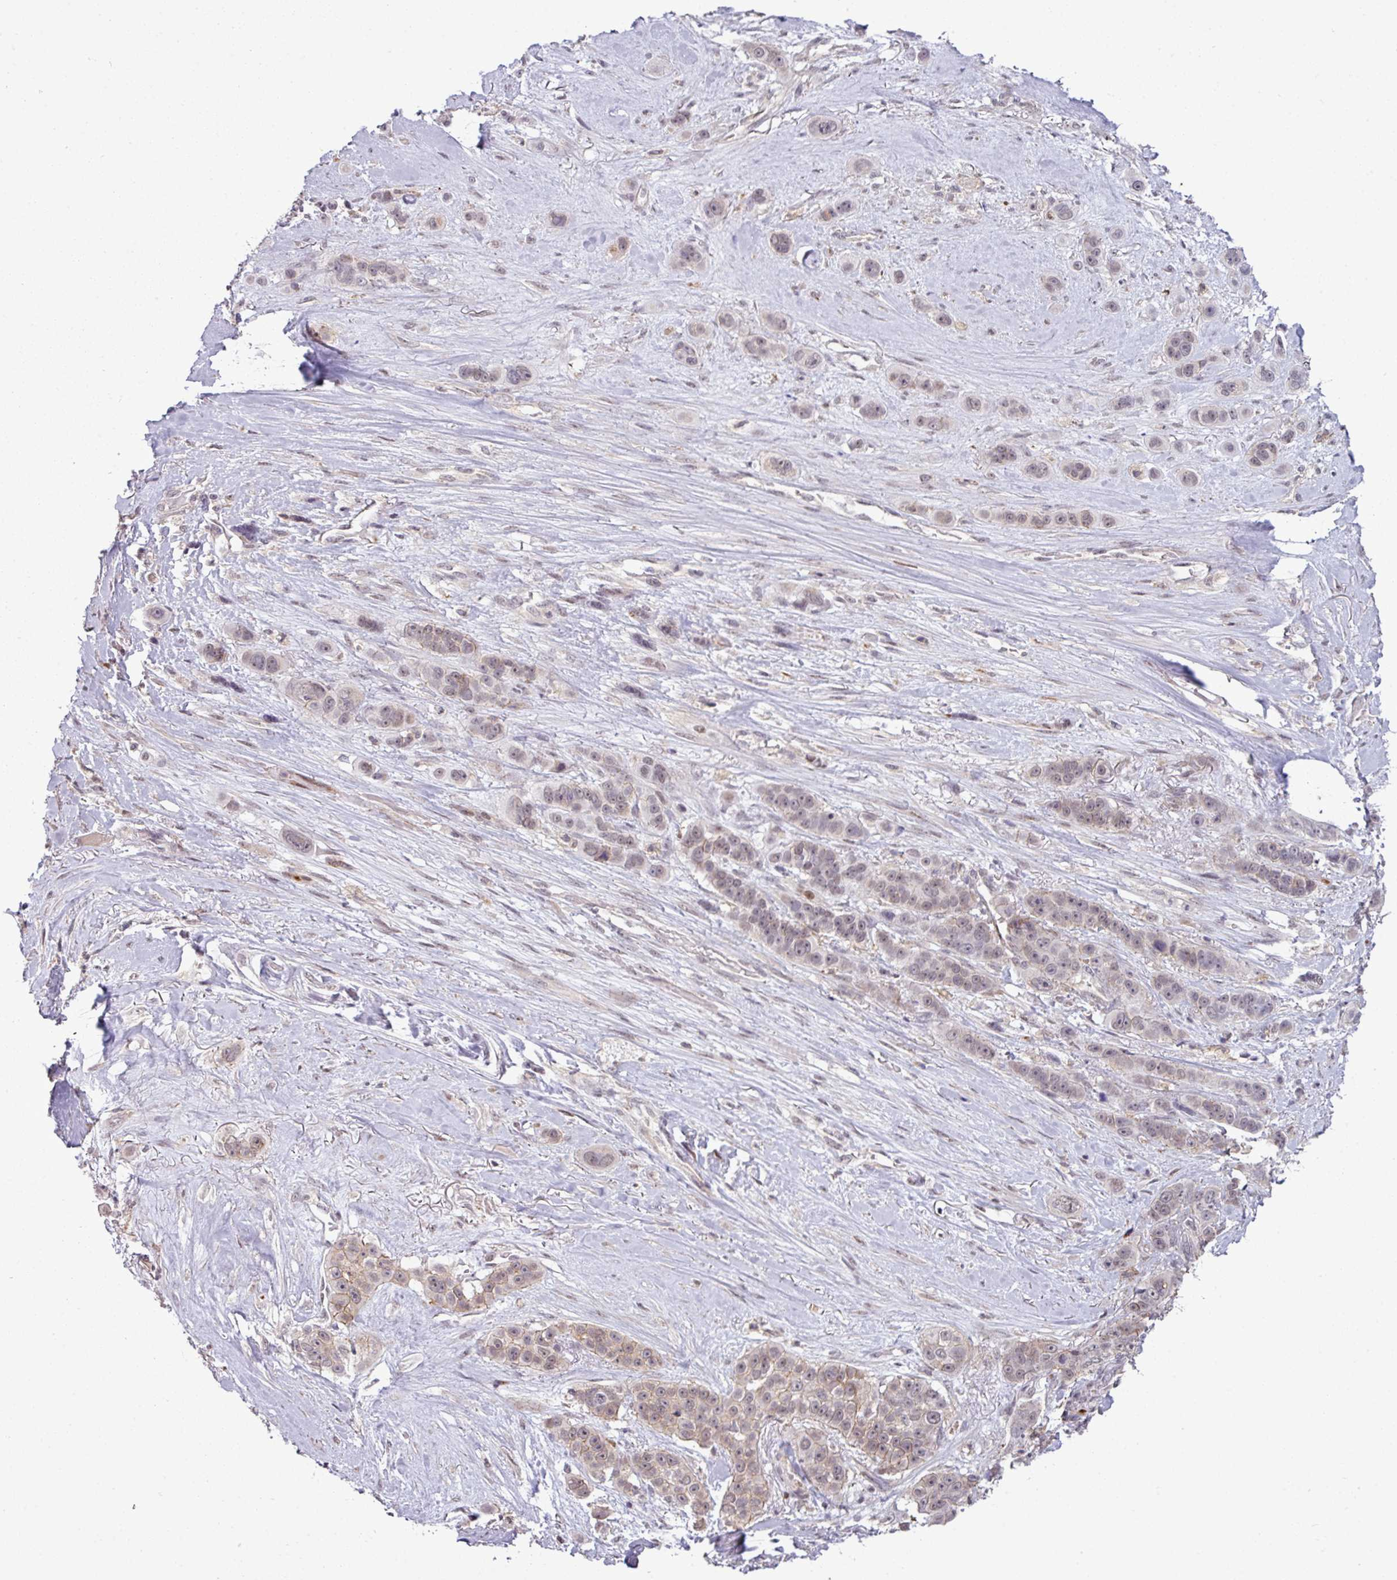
{"staining": {"intensity": "weak", "quantity": "<25%", "location": "cytoplasmic/membranous"}, "tissue": "skin cancer", "cell_type": "Tumor cells", "image_type": "cancer", "snomed": [{"axis": "morphology", "description": "Squamous cell carcinoma, NOS"}, {"axis": "topography", "description": "Skin"}], "caption": "DAB immunohistochemical staining of skin cancer (squamous cell carcinoma) reveals no significant expression in tumor cells.", "gene": "ZC2HC1C", "patient": {"sex": "male", "age": 67}}